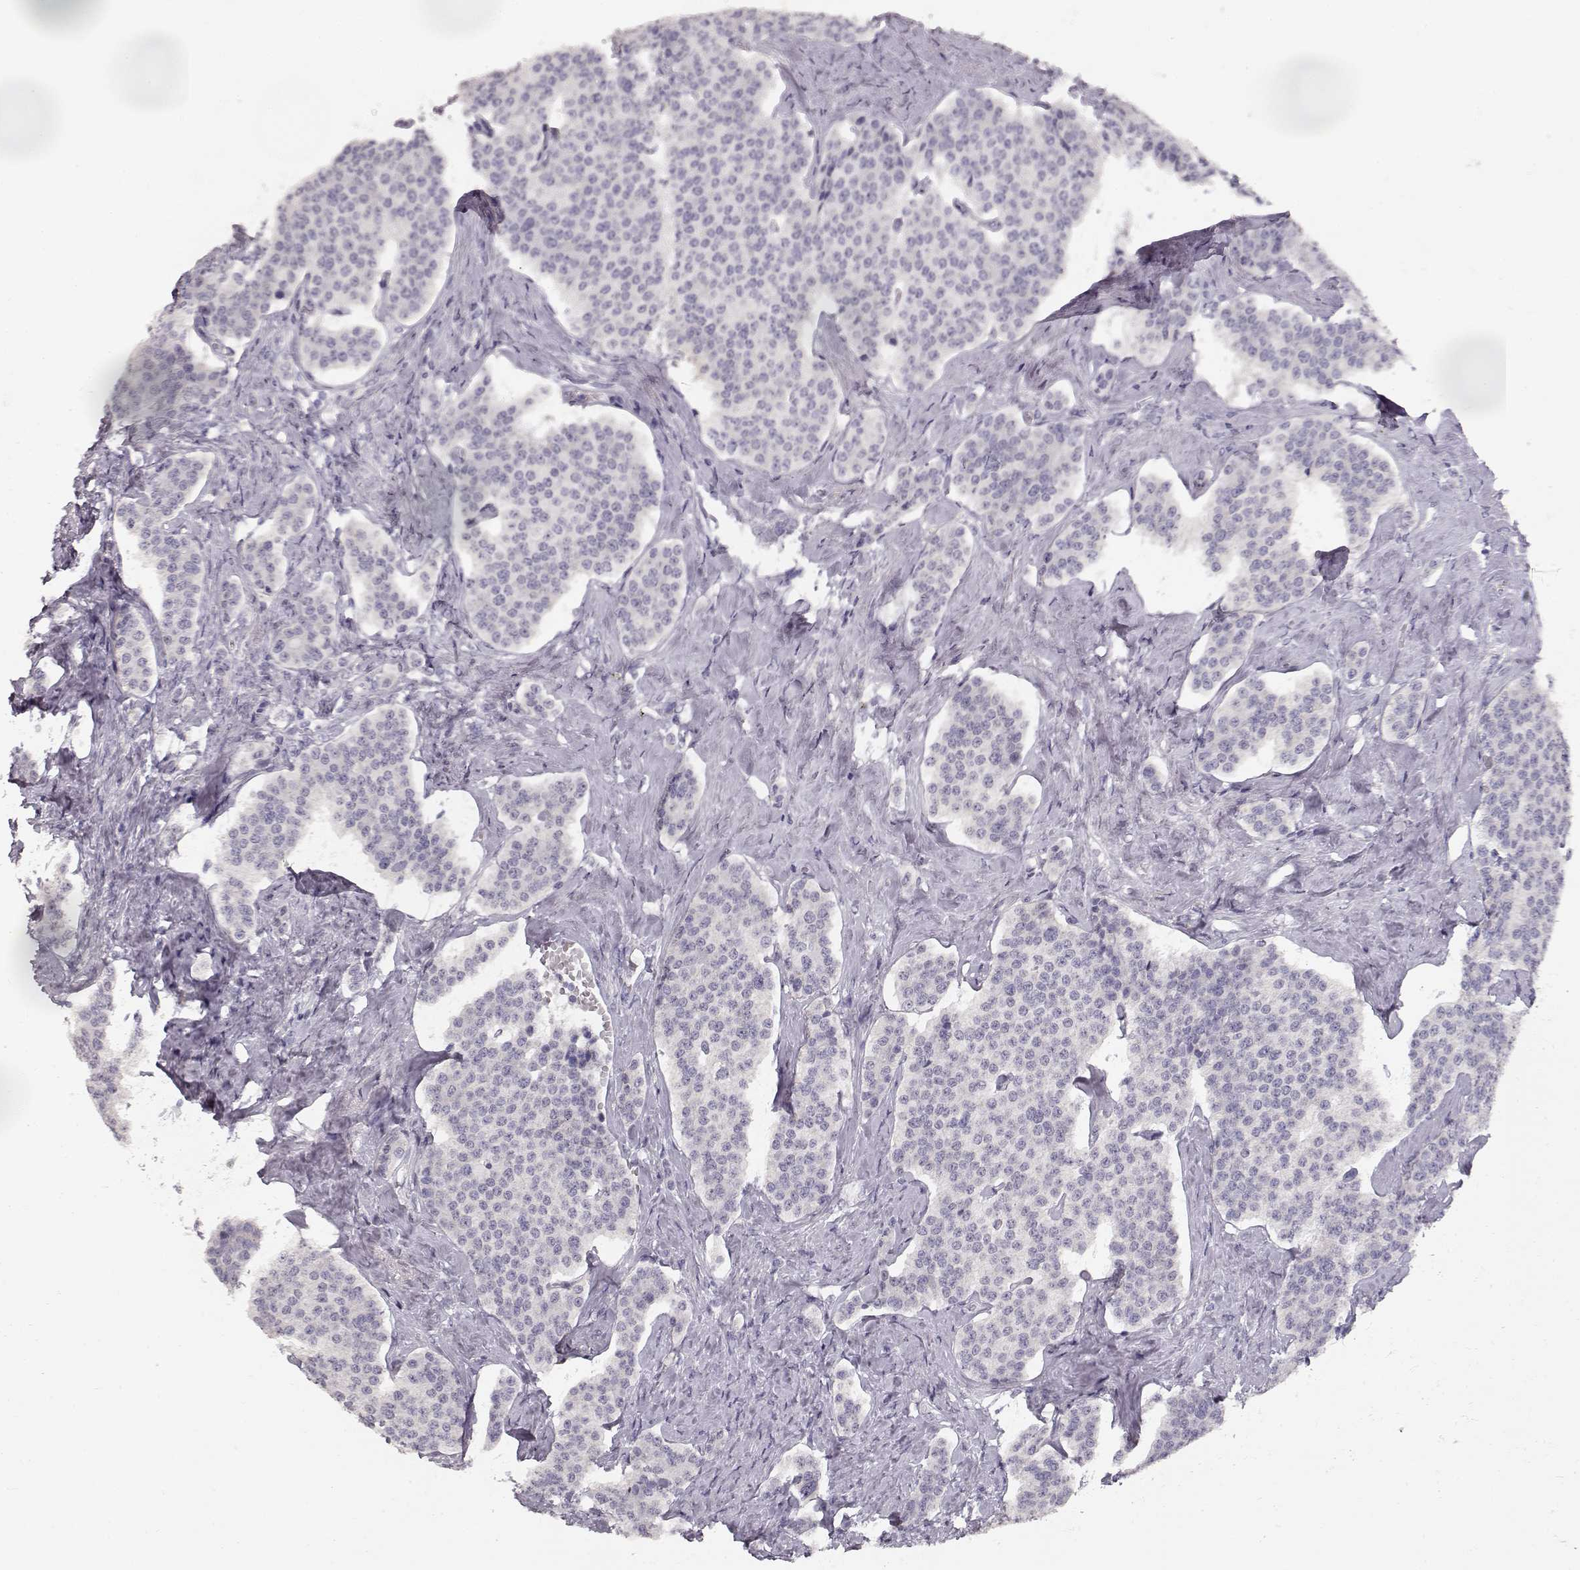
{"staining": {"intensity": "negative", "quantity": "none", "location": "none"}, "tissue": "carcinoid", "cell_type": "Tumor cells", "image_type": "cancer", "snomed": [{"axis": "morphology", "description": "Carcinoid, malignant, NOS"}, {"axis": "topography", "description": "Small intestine"}], "caption": "DAB (3,3'-diaminobenzidine) immunohistochemical staining of human malignant carcinoid shows no significant expression in tumor cells.", "gene": "TPH2", "patient": {"sex": "female", "age": 58}}